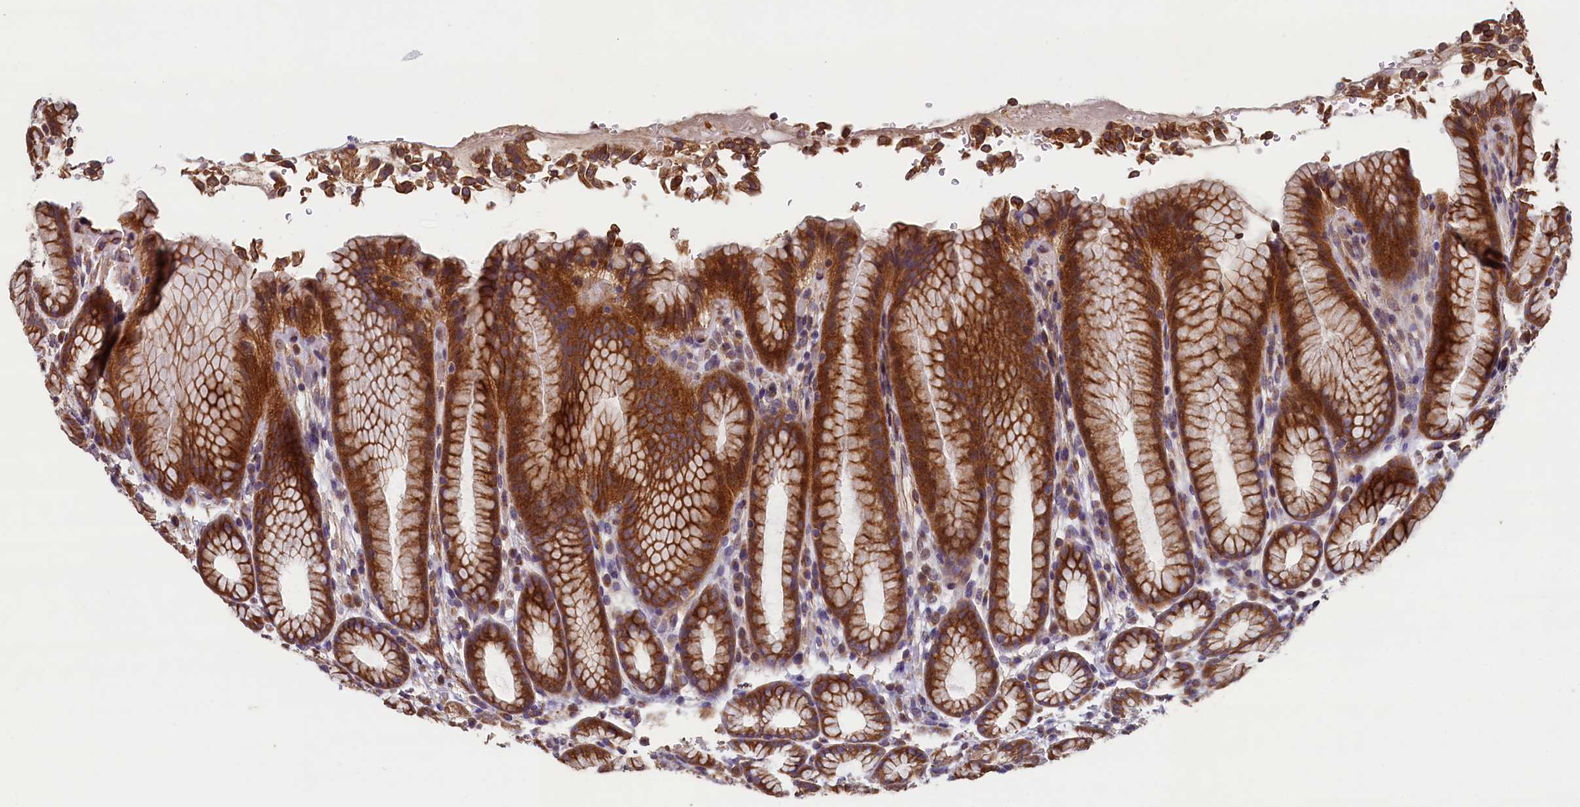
{"staining": {"intensity": "moderate", "quantity": ">75%", "location": "cytoplasmic/membranous"}, "tissue": "stomach", "cell_type": "Glandular cells", "image_type": "normal", "snomed": [{"axis": "morphology", "description": "Normal tissue, NOS"}, {"axis": "topography", "description": "Stomach"}], "caption": "Stomach stained with immunohistochemistry reveals moderate cytoplasmic/membranous positivity in about >75% of glandular cells. (DAB = brown stain, brightfield microscopy at high magnification).", "gene": "ACSBG1", "patient": {"sex": "male", "age": 42}}